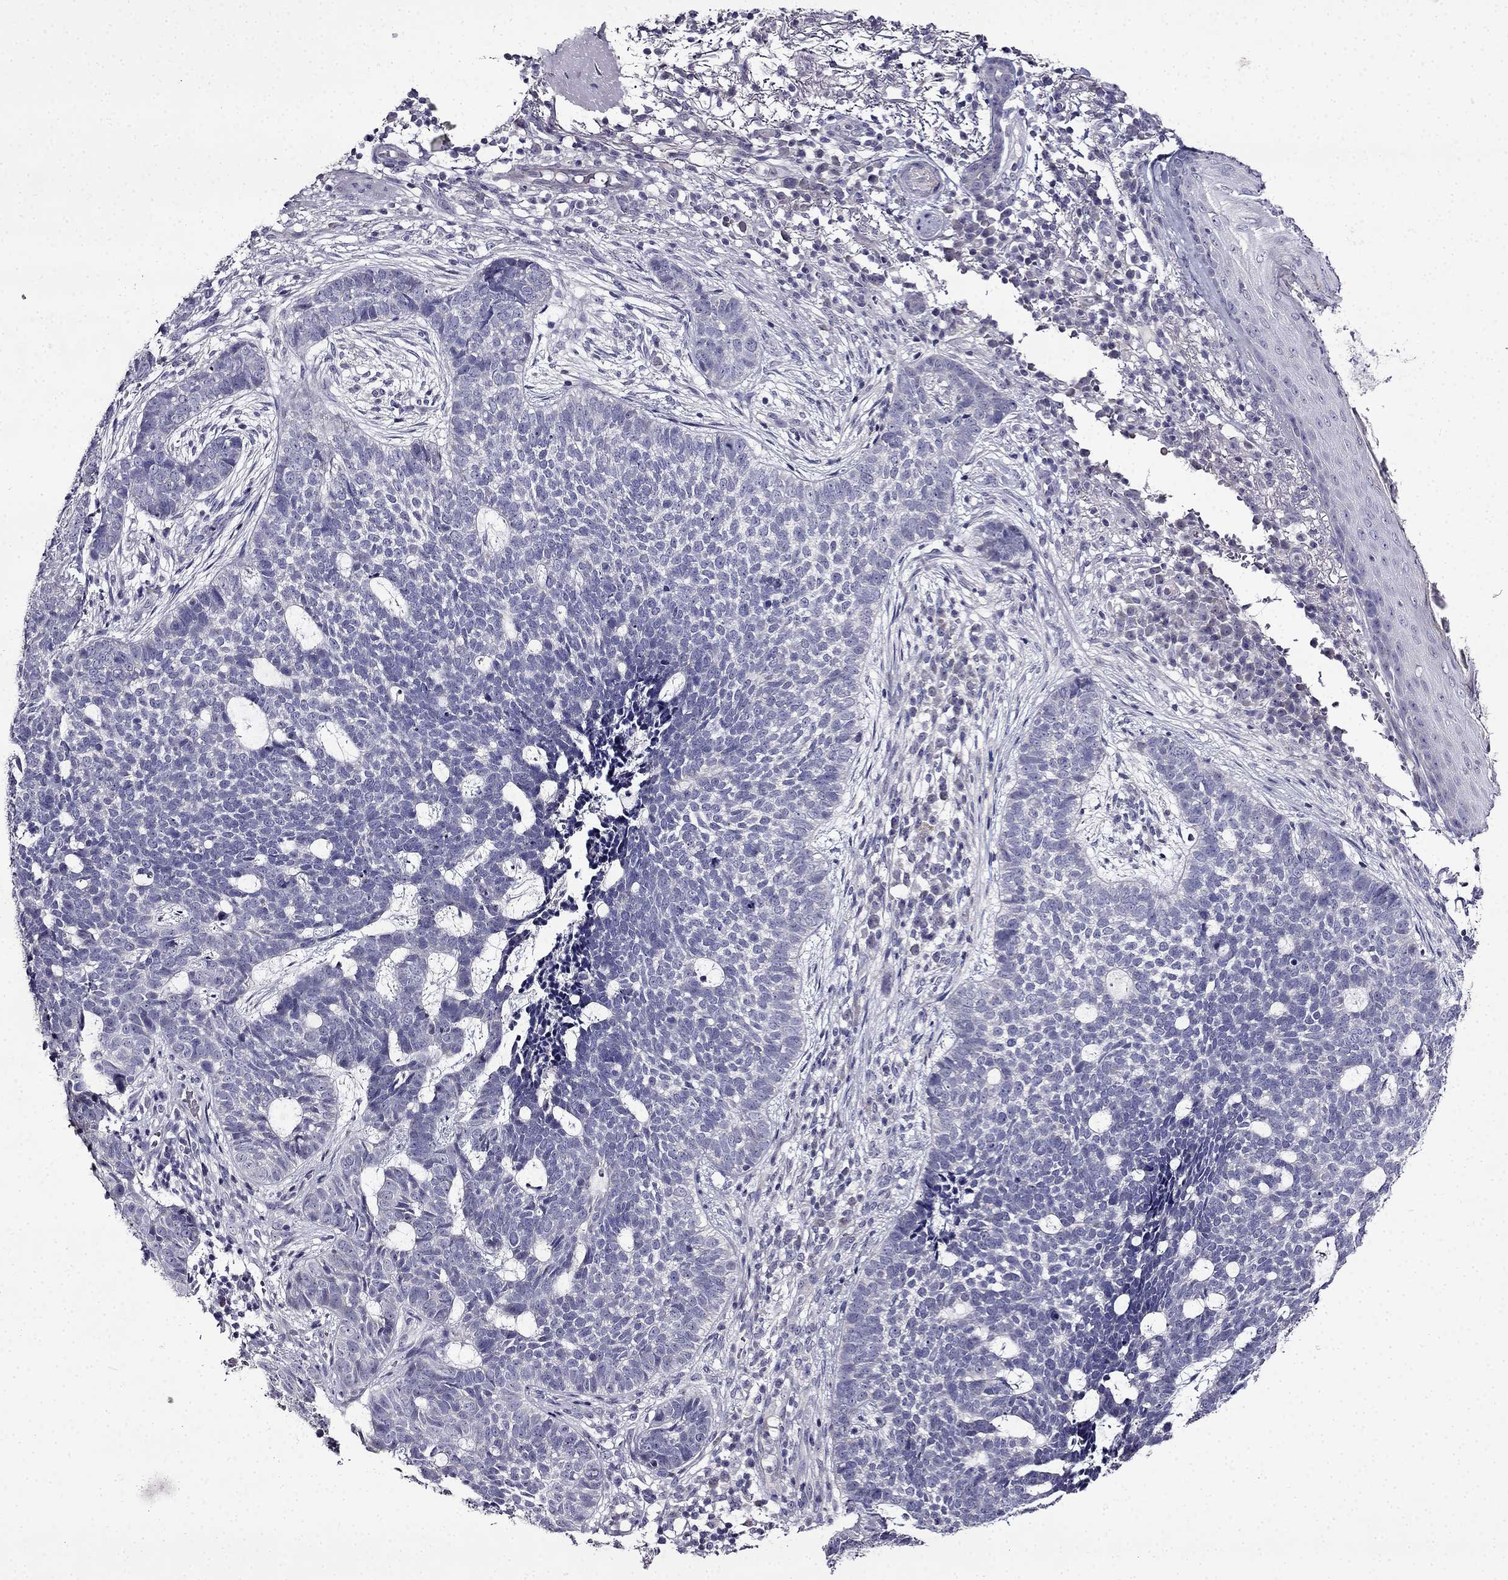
{"staining": {"intensity": "negative", "quantity": "none", "location": "none"}, "tissue": "skin cancer", "cell_type": "Tumor cells", "image_type": "cancer", "snomed": [{"axis": "morphology", "description": "Basal cell carcinoma"}, {"axis": "topography", "description": "Skin"}], "caption": "Tumor cells are negative for protein expression in human skin cancer. (Stains: DAB immunohistochemistry (IHC) with hematoxylin counter stain, Microscopy: brightfield microscopy at high magnification).", "gene": "TMEM266", "patient": {"sex": "female", "age": 69}}